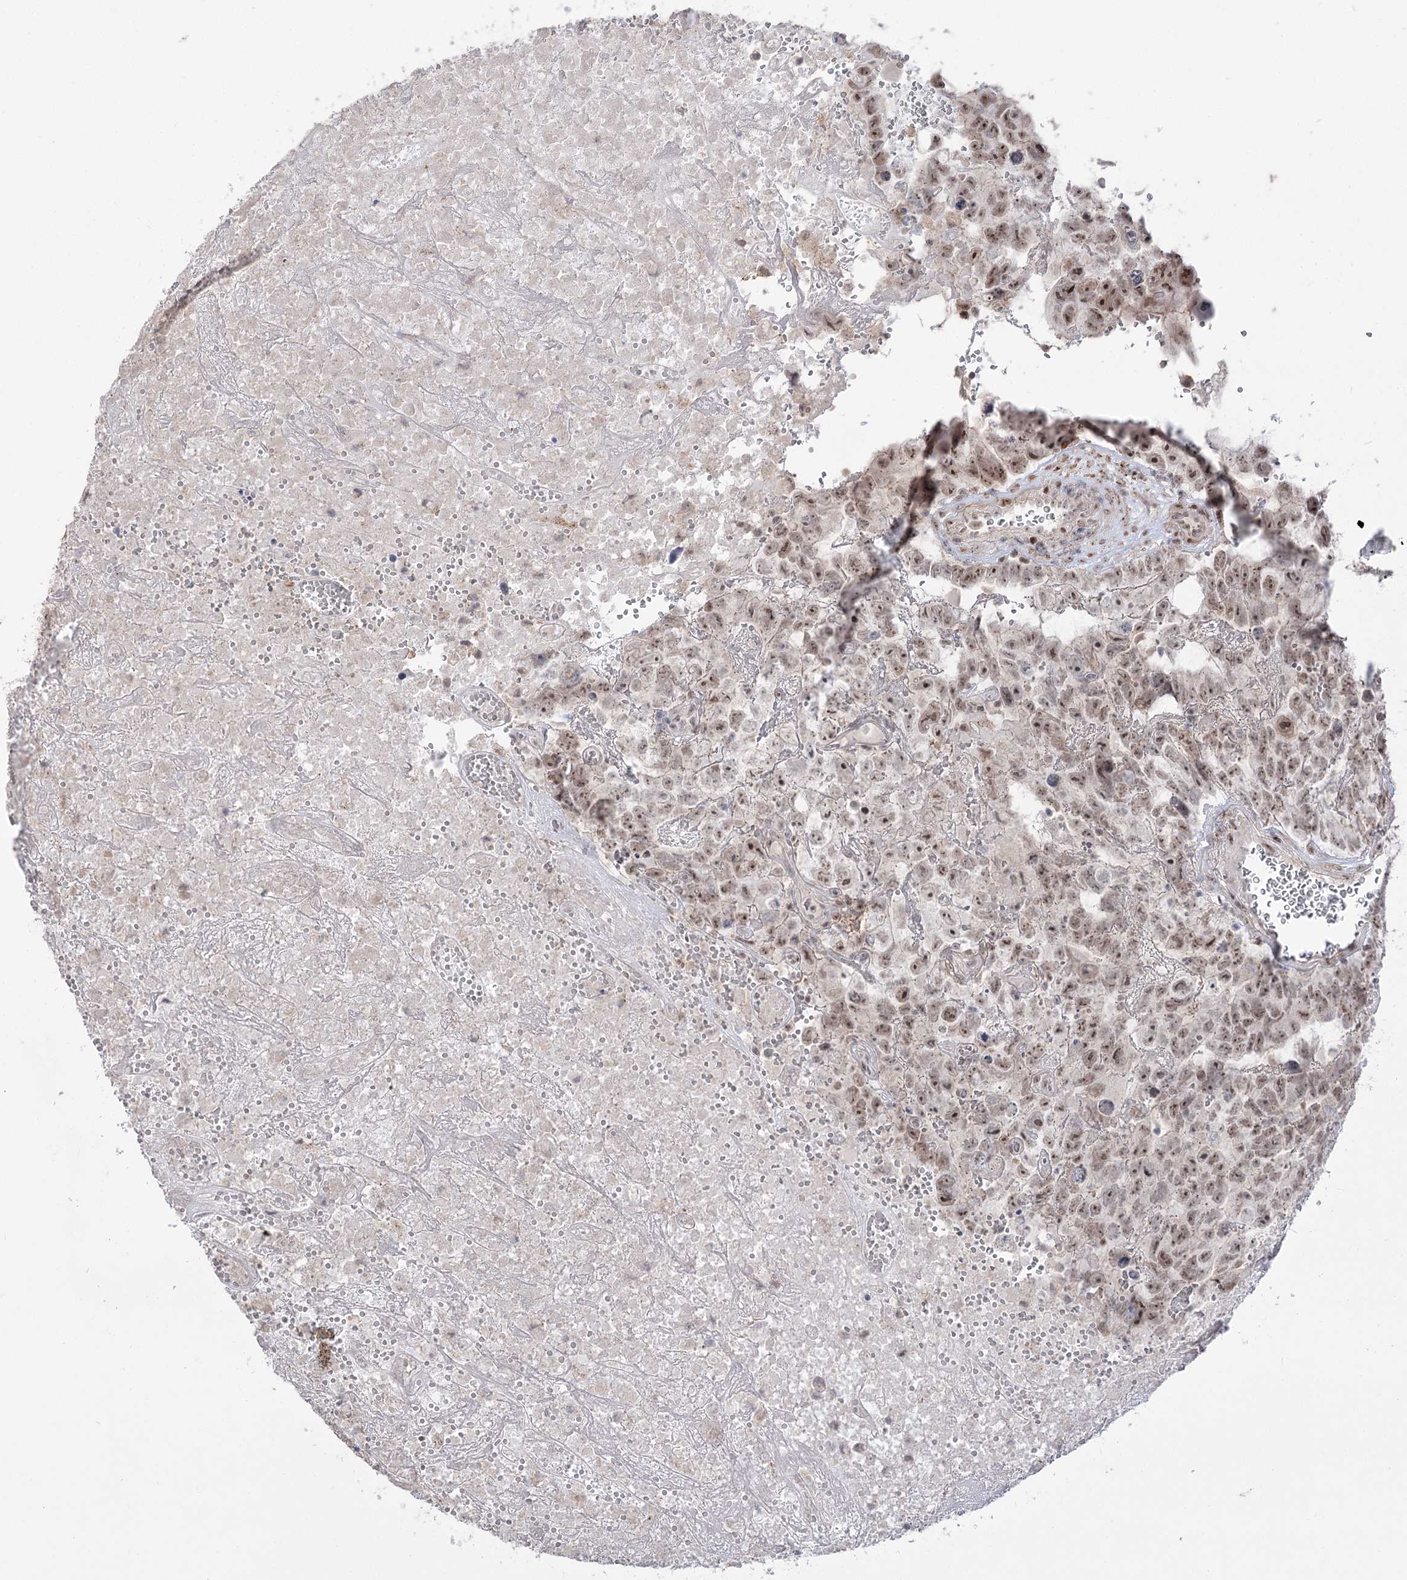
{"staining": {"intensity": "moderate", "quantity": ">75%", "location": "nuclear"}, "tissue": "testis cancer", "cell_type": "Tumor cells", "image_type": "cancer", "snomed": [{"axis": "morphology", "description": "Carcinoma, Embryonal, NOS"}, {"axis": "topography", "description": "Testis"}], "caption": "Tumor cells show medium levels of moderate nuclear expression in approximately >75% of cells in testis cancer.", "gene": "ZSCAN23", "patient": {"sex": "male", "age": 45}}